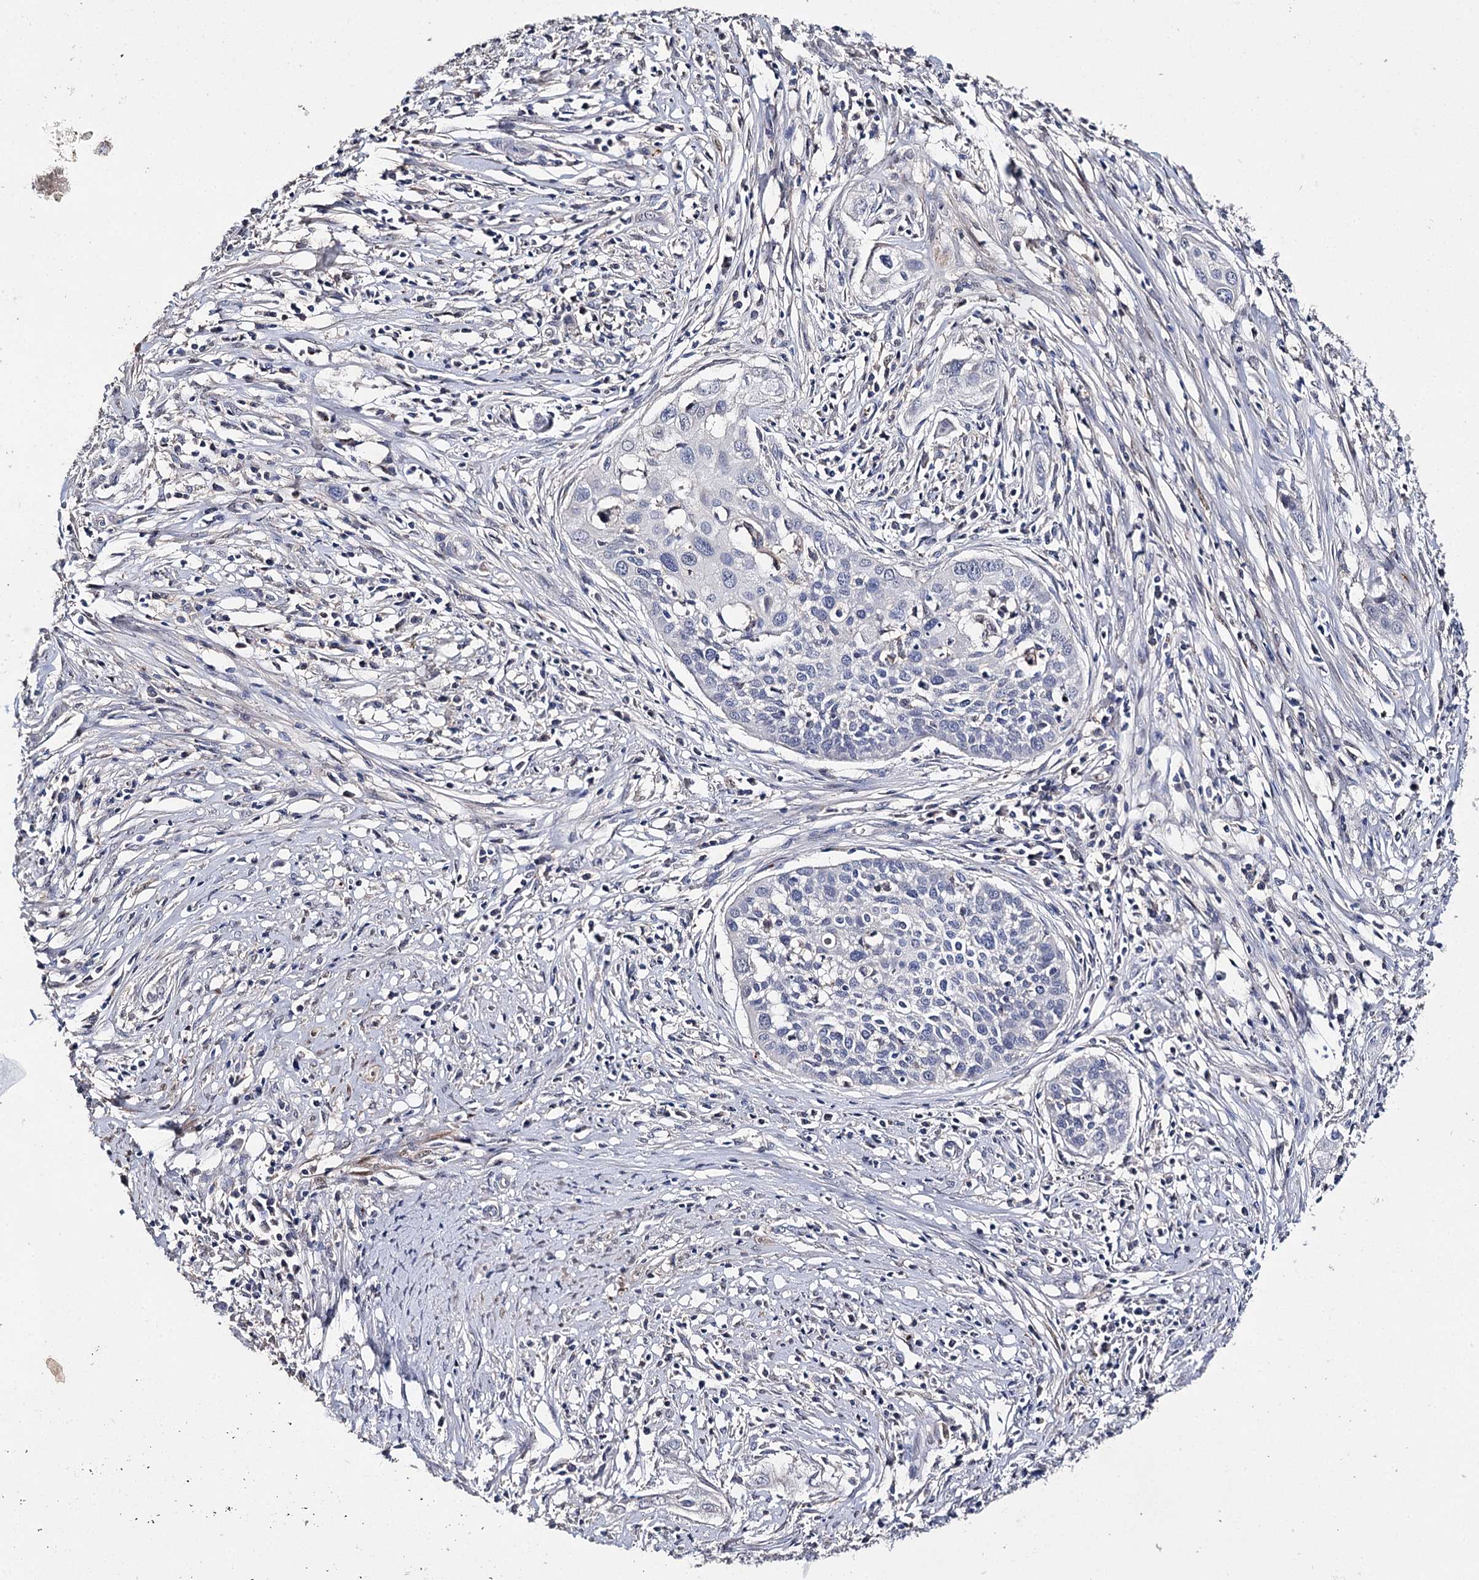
{"staining": {"intensity": "negative", "quantity": "none", "location": "none"}, "tissue": "cervical cancer", "cell_type": "Tumor cells", "image_type": "cancer", "snomed": [{"axis": "morphology", "description": "Squamous cell carcinoma, NOS"}, {"axis": "topography", "description": "Cervix"}], "caption": "IHC of human cervical cancer demonstrates no positivity in tumor cells. (Stains: DAB (3,3'-diaminobenzidine) IHC with hematoxylin counter stain, Microscopy: brightfield microscopy at high magnification).", "gene": "DNAH6", "patient": {"sex": "female", "age": 34}}